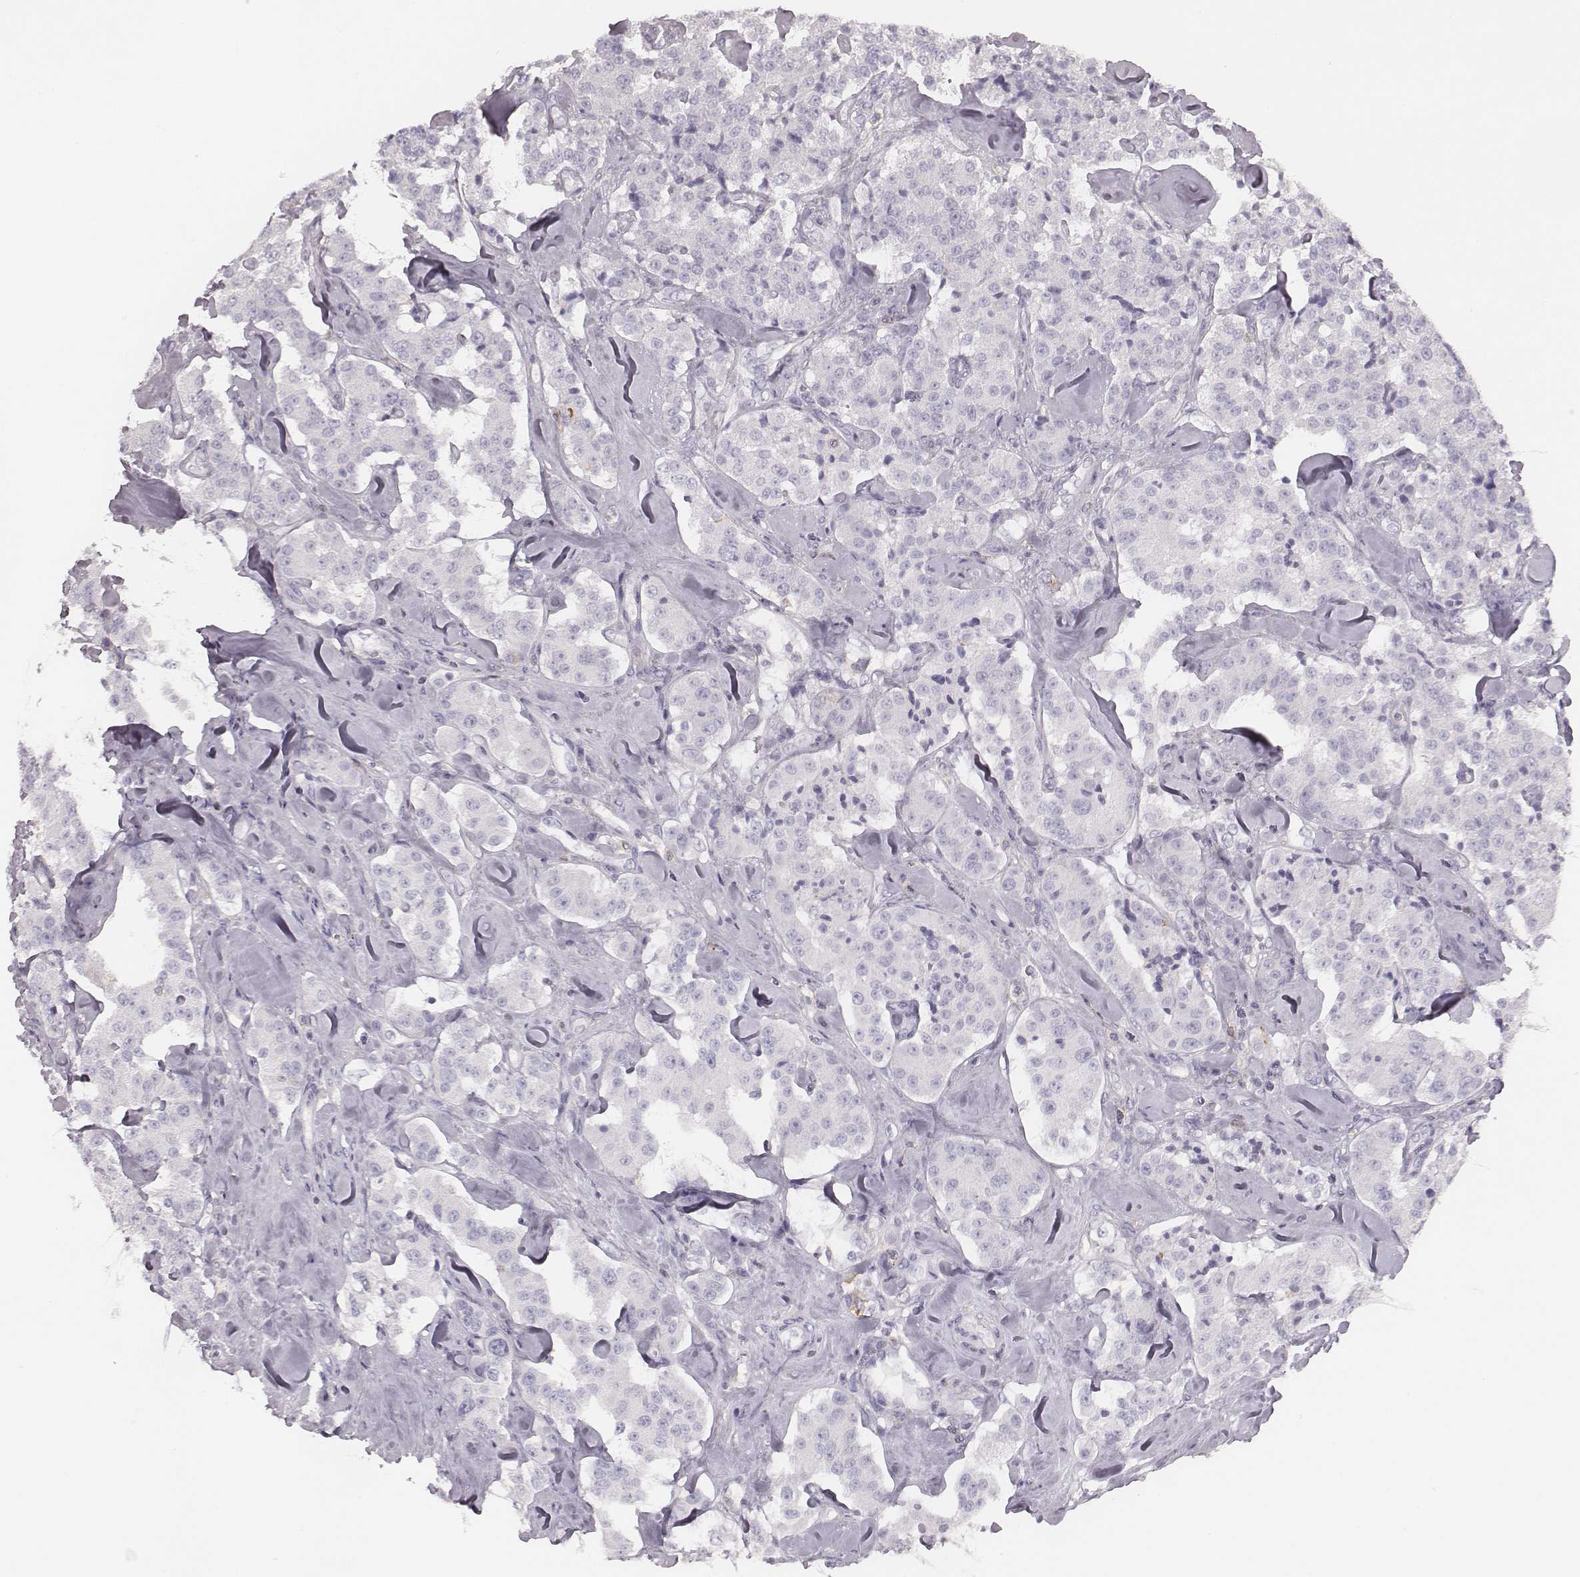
{"staining": {"intensity": "negative", "quantity": "none", "location": "none"}, "tissue": "carcinoid", "cell_type": "Tumor cells", "image_type": "cancer", "snomed": [{"axis": "morphology", "description": "Carcinoid, malignant, NOS"}, {"axis": "topography", "description": "Pancreas"}], "caption": "Carcinoid was stained to show a protein in brown. There is no significant positivity in tumor cells.", "gene": "ZNF365", "patient": {"sex": "male", "age": 41}}